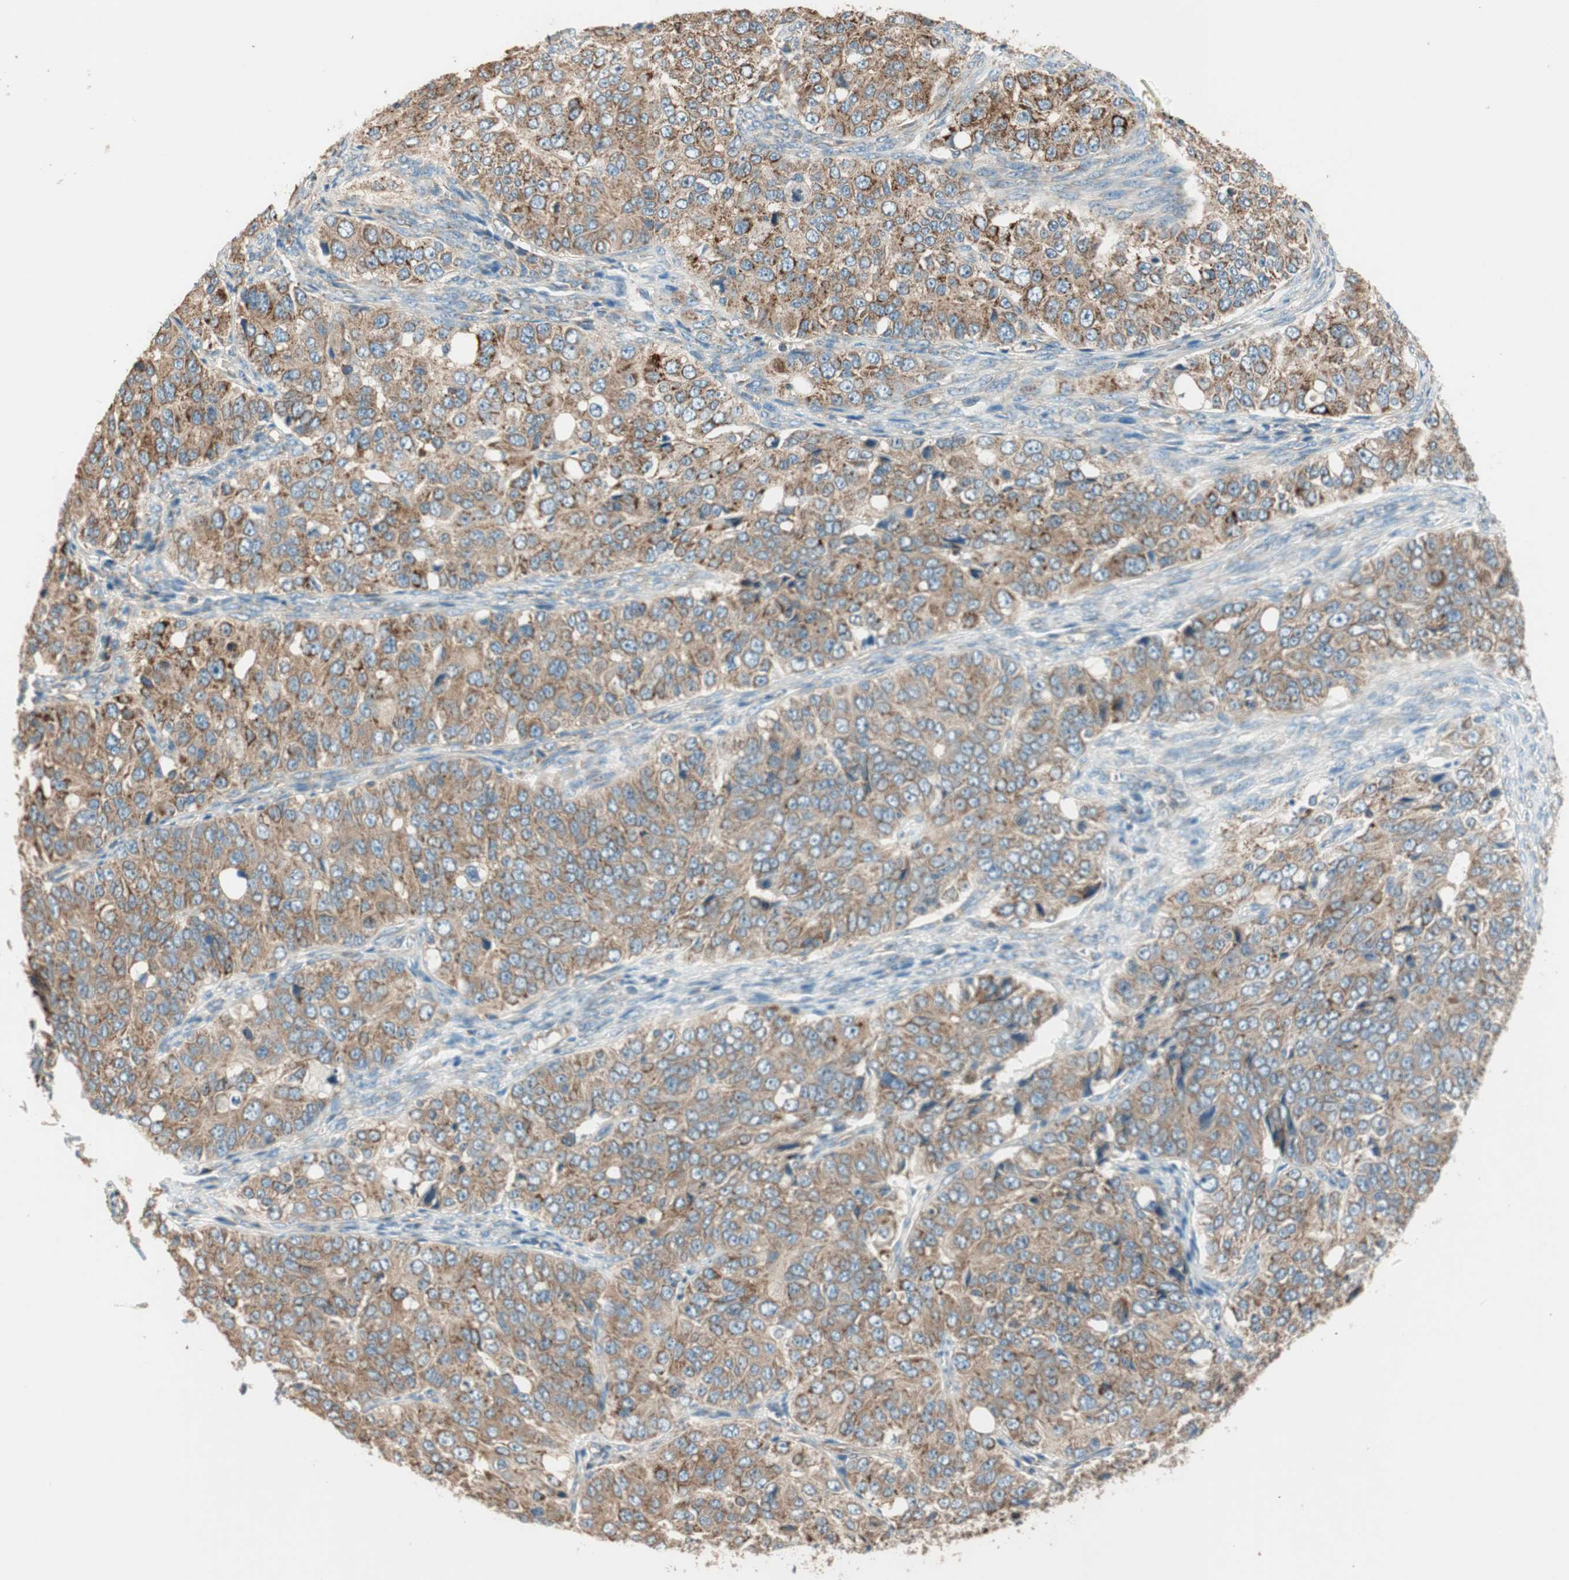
{"staining": {"intensity": "strong", "quantity": ">75%", "location": "cytoplasmic/membranous"}, "tissue": "ovarian cancer", "cell_type": "Tumor cells", "image_type": "cancer", "snomed": [{"axis": "morphology", "description": "Carcinoma, endometroid"}, {"axis": "topography", "description": "Ovary"}], "caption": "A brown stain labels strong cytoplasmic/membranous staining of a protein in ovarian cancer tumor cells. The staining was performed using DAB (3,3'-diaminobenzidine) to visualize the protein expression in brown, while the nuclei were stained in blue with hematoxylin (Magnification: 20x).", "gene": "CC2D1A", "patient": {"sex": "female", "age": 51}}